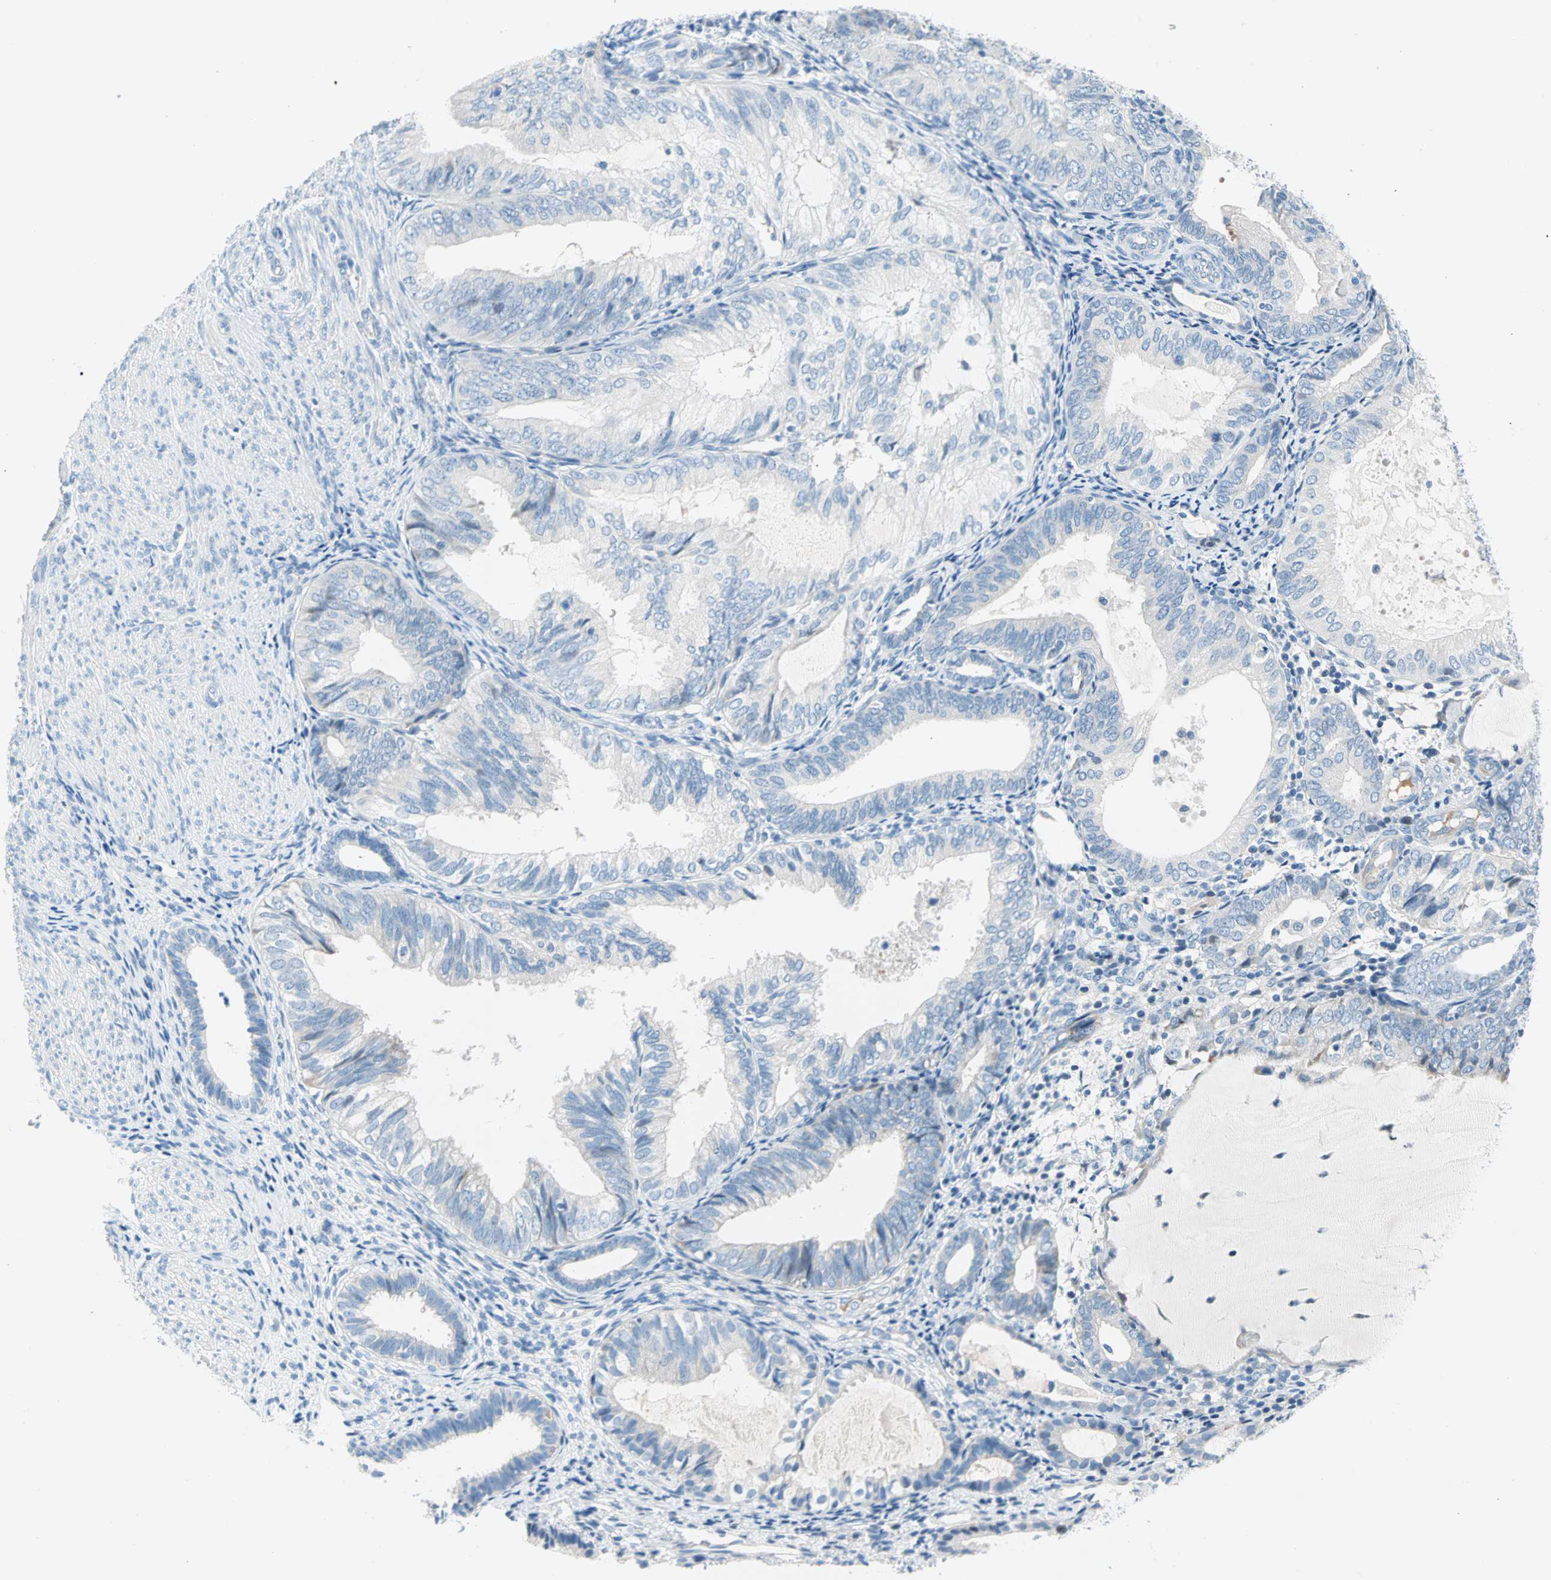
{"staining": {"intensity": "negative", "quantity": "none", "location": "none"}, "tissue": "endometrial cancer", "cell_type": "Tumor cells", "image_type": "cancer", "snomed": [{"axis": "morphology", "description": "Adenocarcinoma, NOS"}, {"axis": "topography", "description": "Endometrium"}], "caption": "Immunohistochemical staining of human endometrial cancer exhibits no significant expression in tumor cells.", "gene": "TMEM163", "patient": {"sex": "female", "age": 81}}